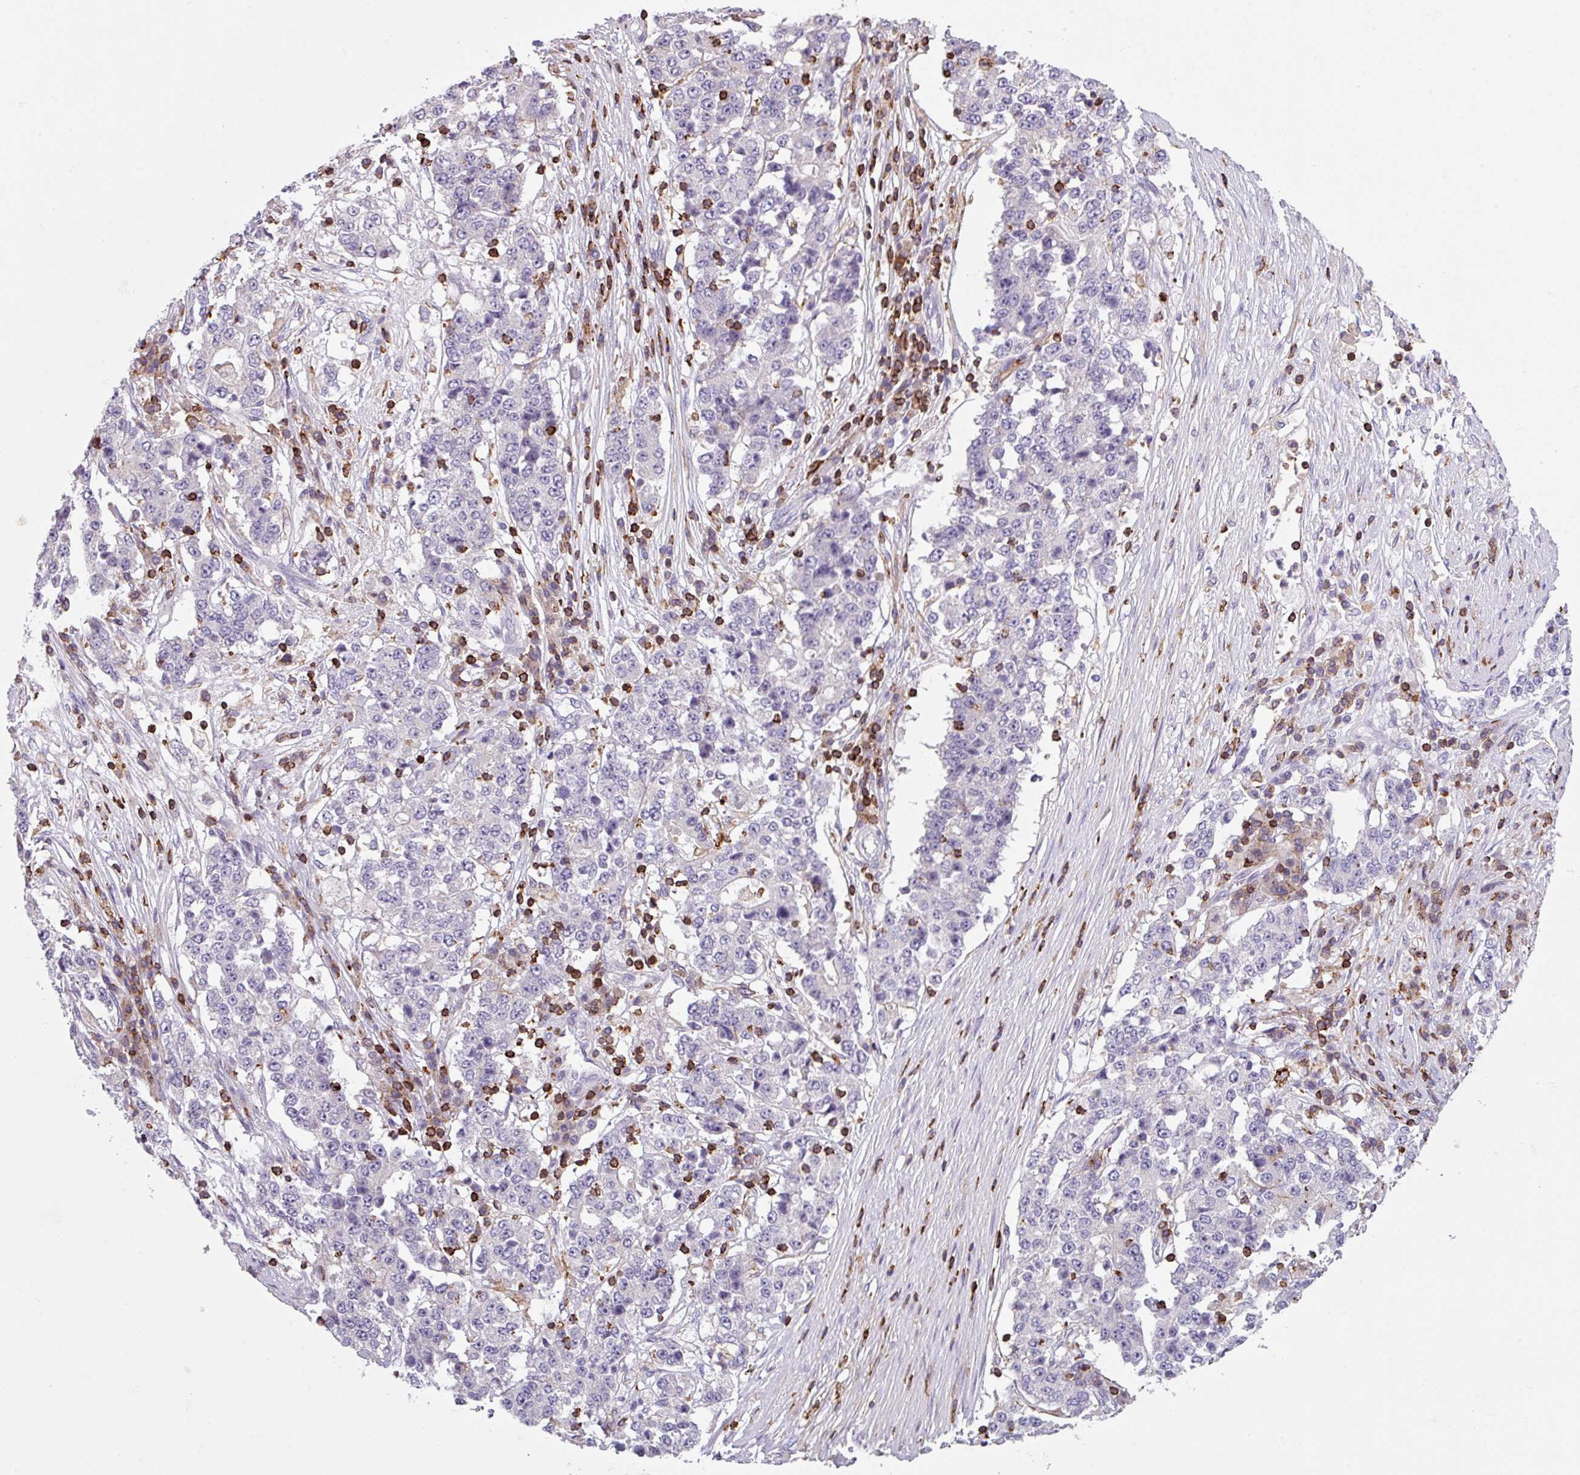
{"staining": {"intensity": "negative", "quantity": "none", "location": "none"}, "tissue": "stomach cancer", "cell_type": "Tumor cells", "image_type": "cancer", "snomed": [{"axis": "morphology", "description": "Adenocarcinoma, NOS"}, {"axis": "topography", "description": "Stomach"}], "caption": "This is an immunohistochemistry (IHC) image of stomach adenocarcinoma. There is no positivity in tumor cells.", "gene": "NEDD9", "patient": {"sex": "male", "age": 59}}